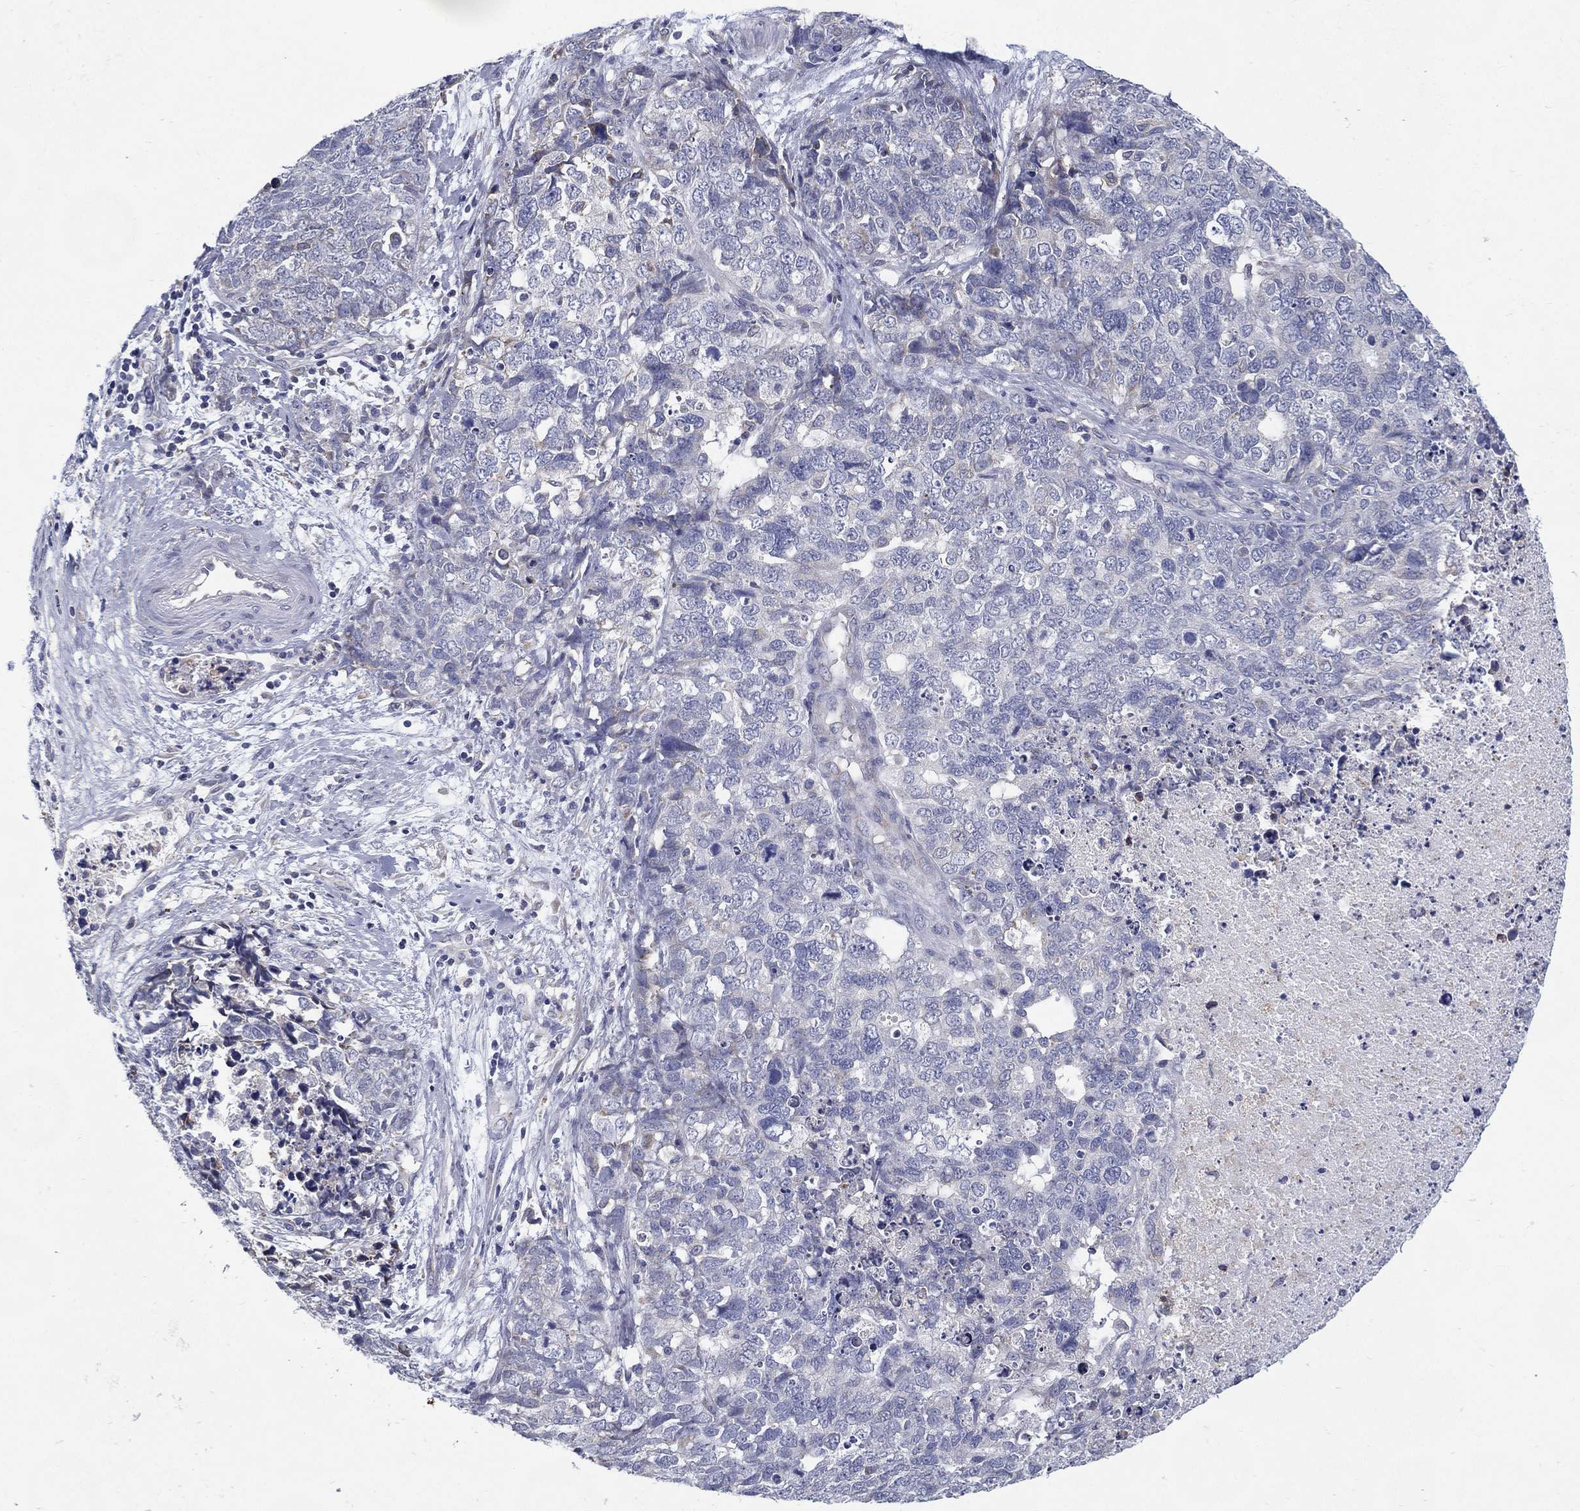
{"staining": {"intensity": "negative", "quantity": "none", "location": "none"}, "tissue": "cervical cancer", "cell_type": "Tumor cells", "image_type": "cancer", "snomed": [{"axis": "morphology", "description": "Squamous cell carcinoma, NOS"}, {"axis": "topography", "description": "Cervix"}], "caption": "Cervical cancer (squamous cell carcinoma) was stained to show a protein in brown. There is no significant positivity in tumor cells.", "gene": "C19orf18", "patient": {"sex": "female", "age": 63}}